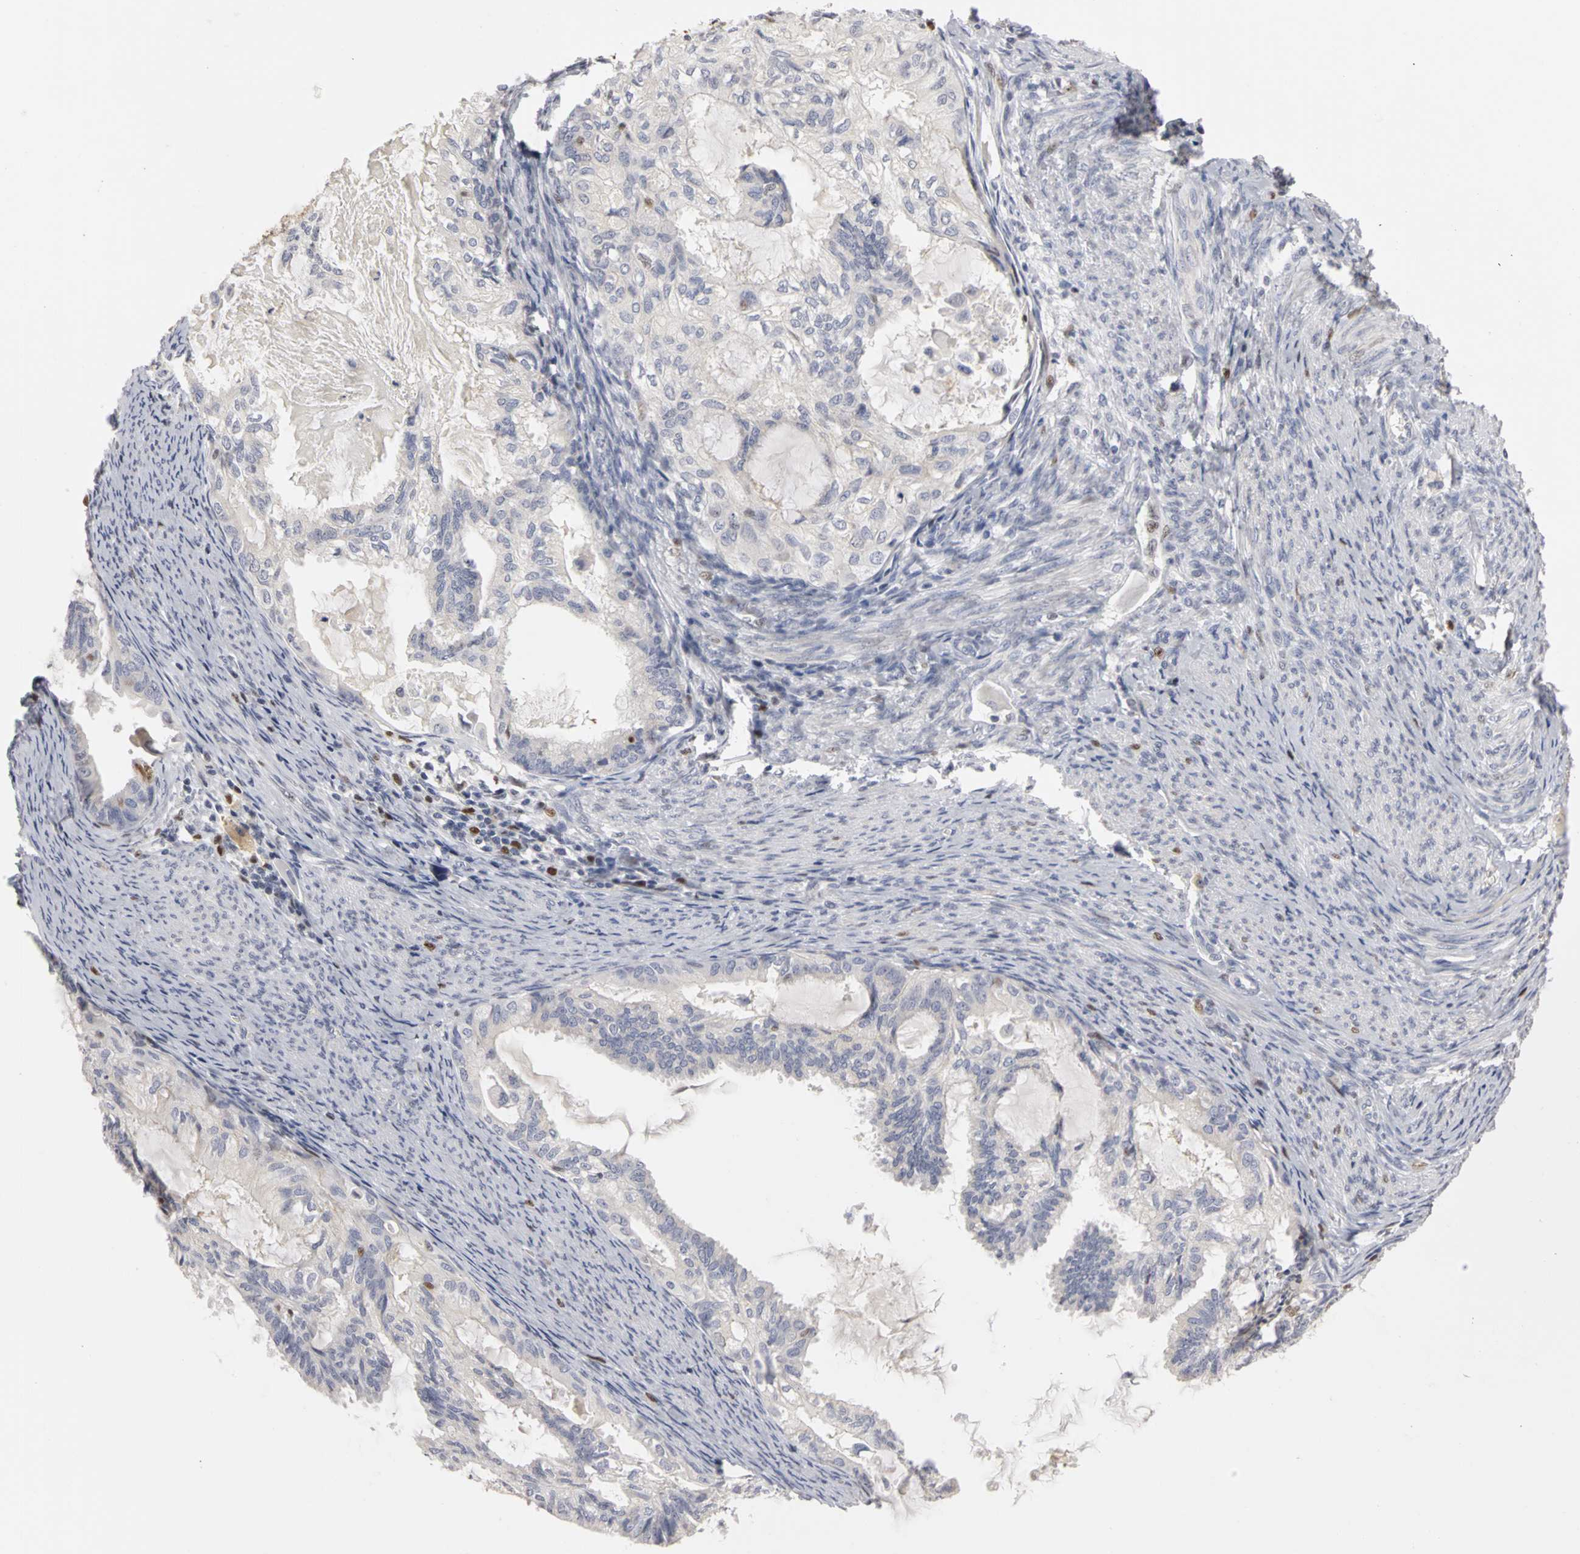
{"staining": {"intensity": "negative", "quantity": "none", "location": "none"}, "tissue": "cervical cancer", "cell_type": "Tumor cells", "image_type": "cancer", "snomed": [{"axis": "morphology", "description": "Normal tissue, NOS"}, {"axis": "morphology", "description": "Adenocarcinoma, NOS"}, {"axis": "topography", "description": "Cervix"}, {"axis": "topography", "description": "Endometrium"}], "caption": "A photomicrograph of human cervical cancer is negative for staining in tumor cells.", "gene": "MCM6", "patient": {"sex": "female", "age": 86}}